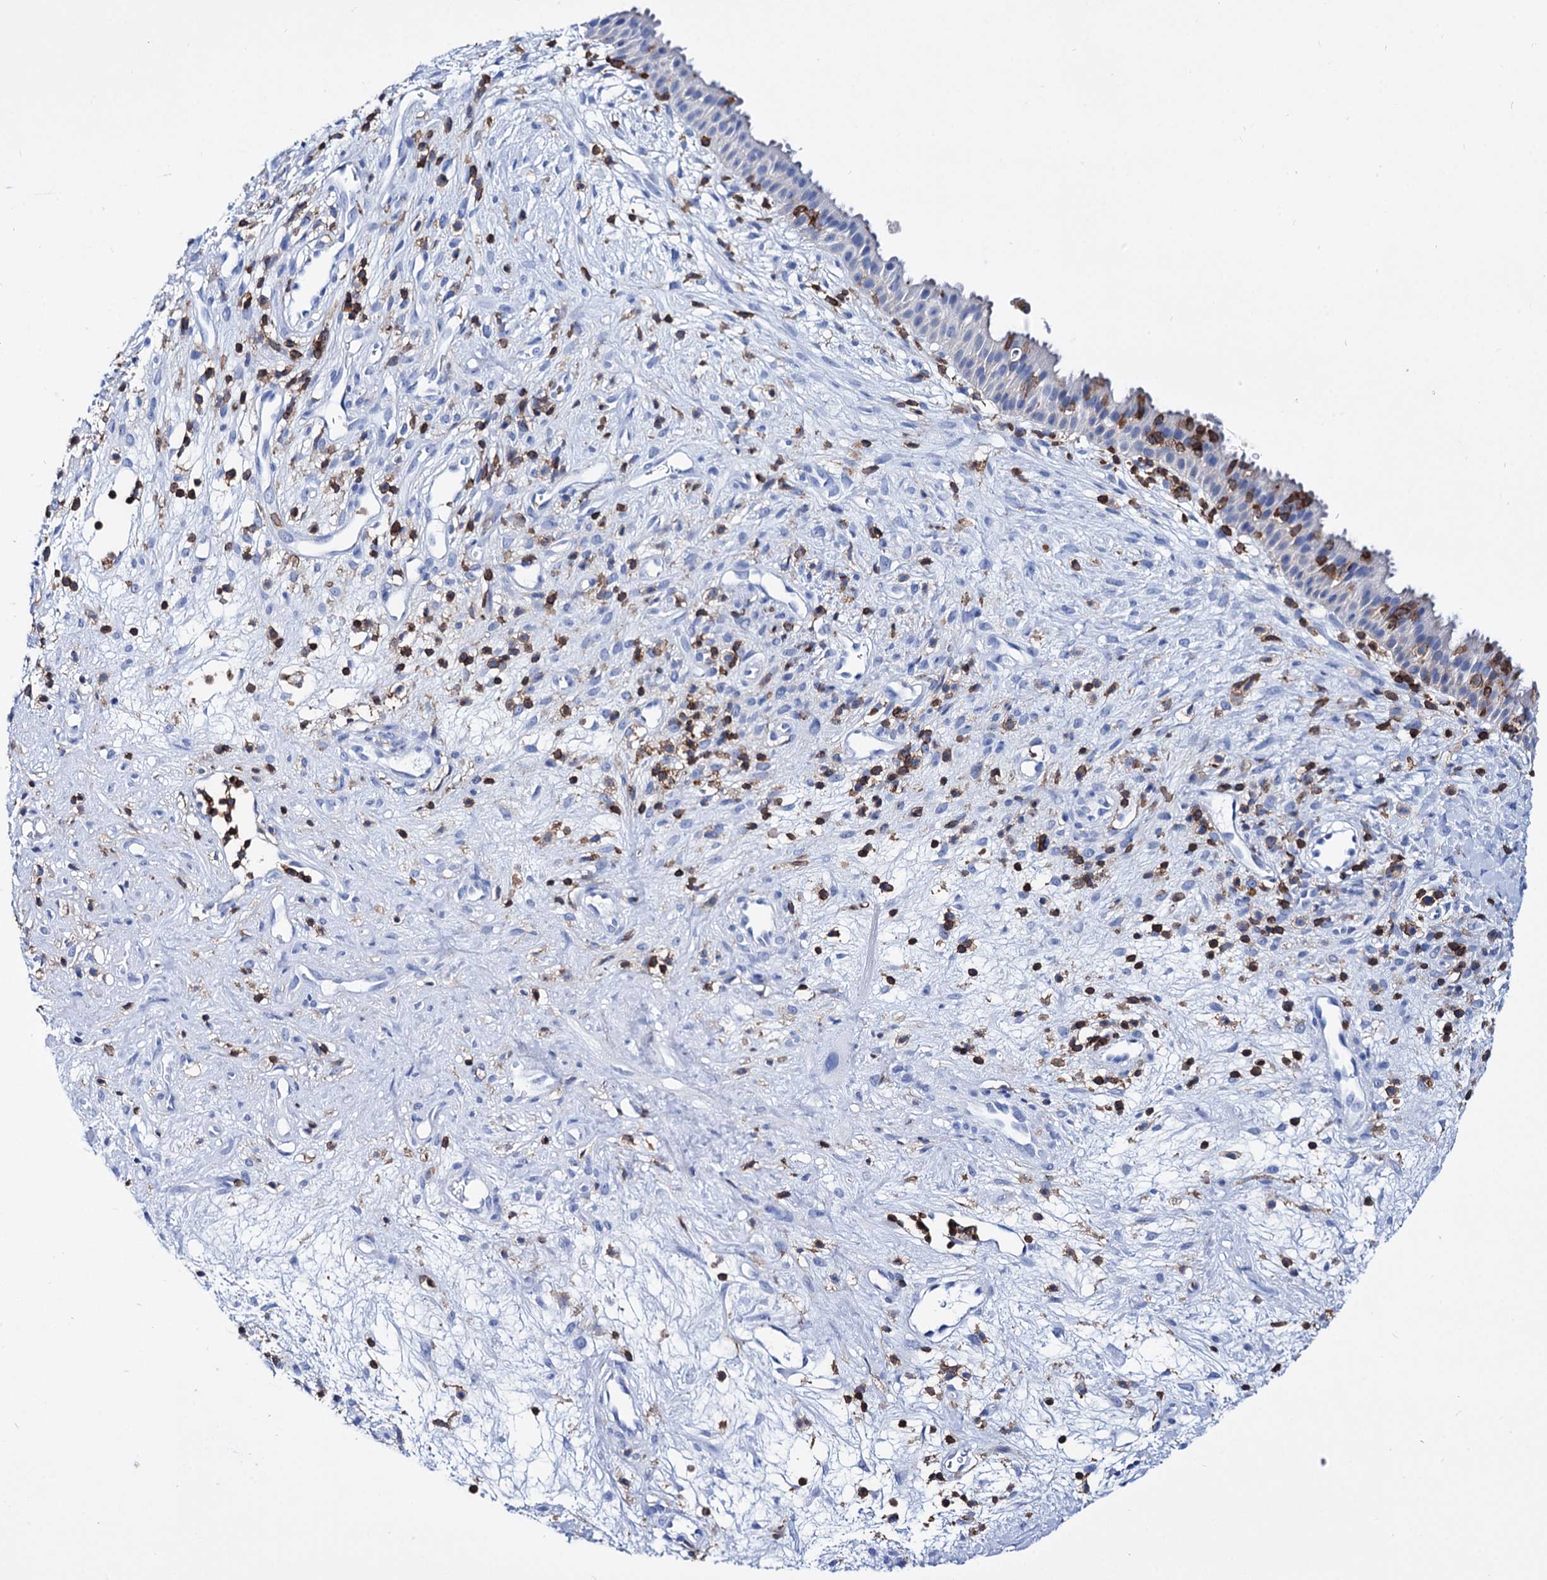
{"staining": {"intensity": "negative", "quantity": "none", "location": "none"}, "tissue": "nasopharynx", "cell_type": "Respiratory epithelial cells", "image_type": "normal", "snomed": [{"axis": "morphology", "description": "Normal tissue, NOS"}, {"axis": "topography", "description": "Nasopharynx"}], "caption": "Respiratory epithelial cells are negative for protein expression in benign human nasopharynx. (Immunohistochemistry, brightfield microscopy, high magnification).", "gene": "DEF6", "patient": {"sex": "male", "age": 22}}